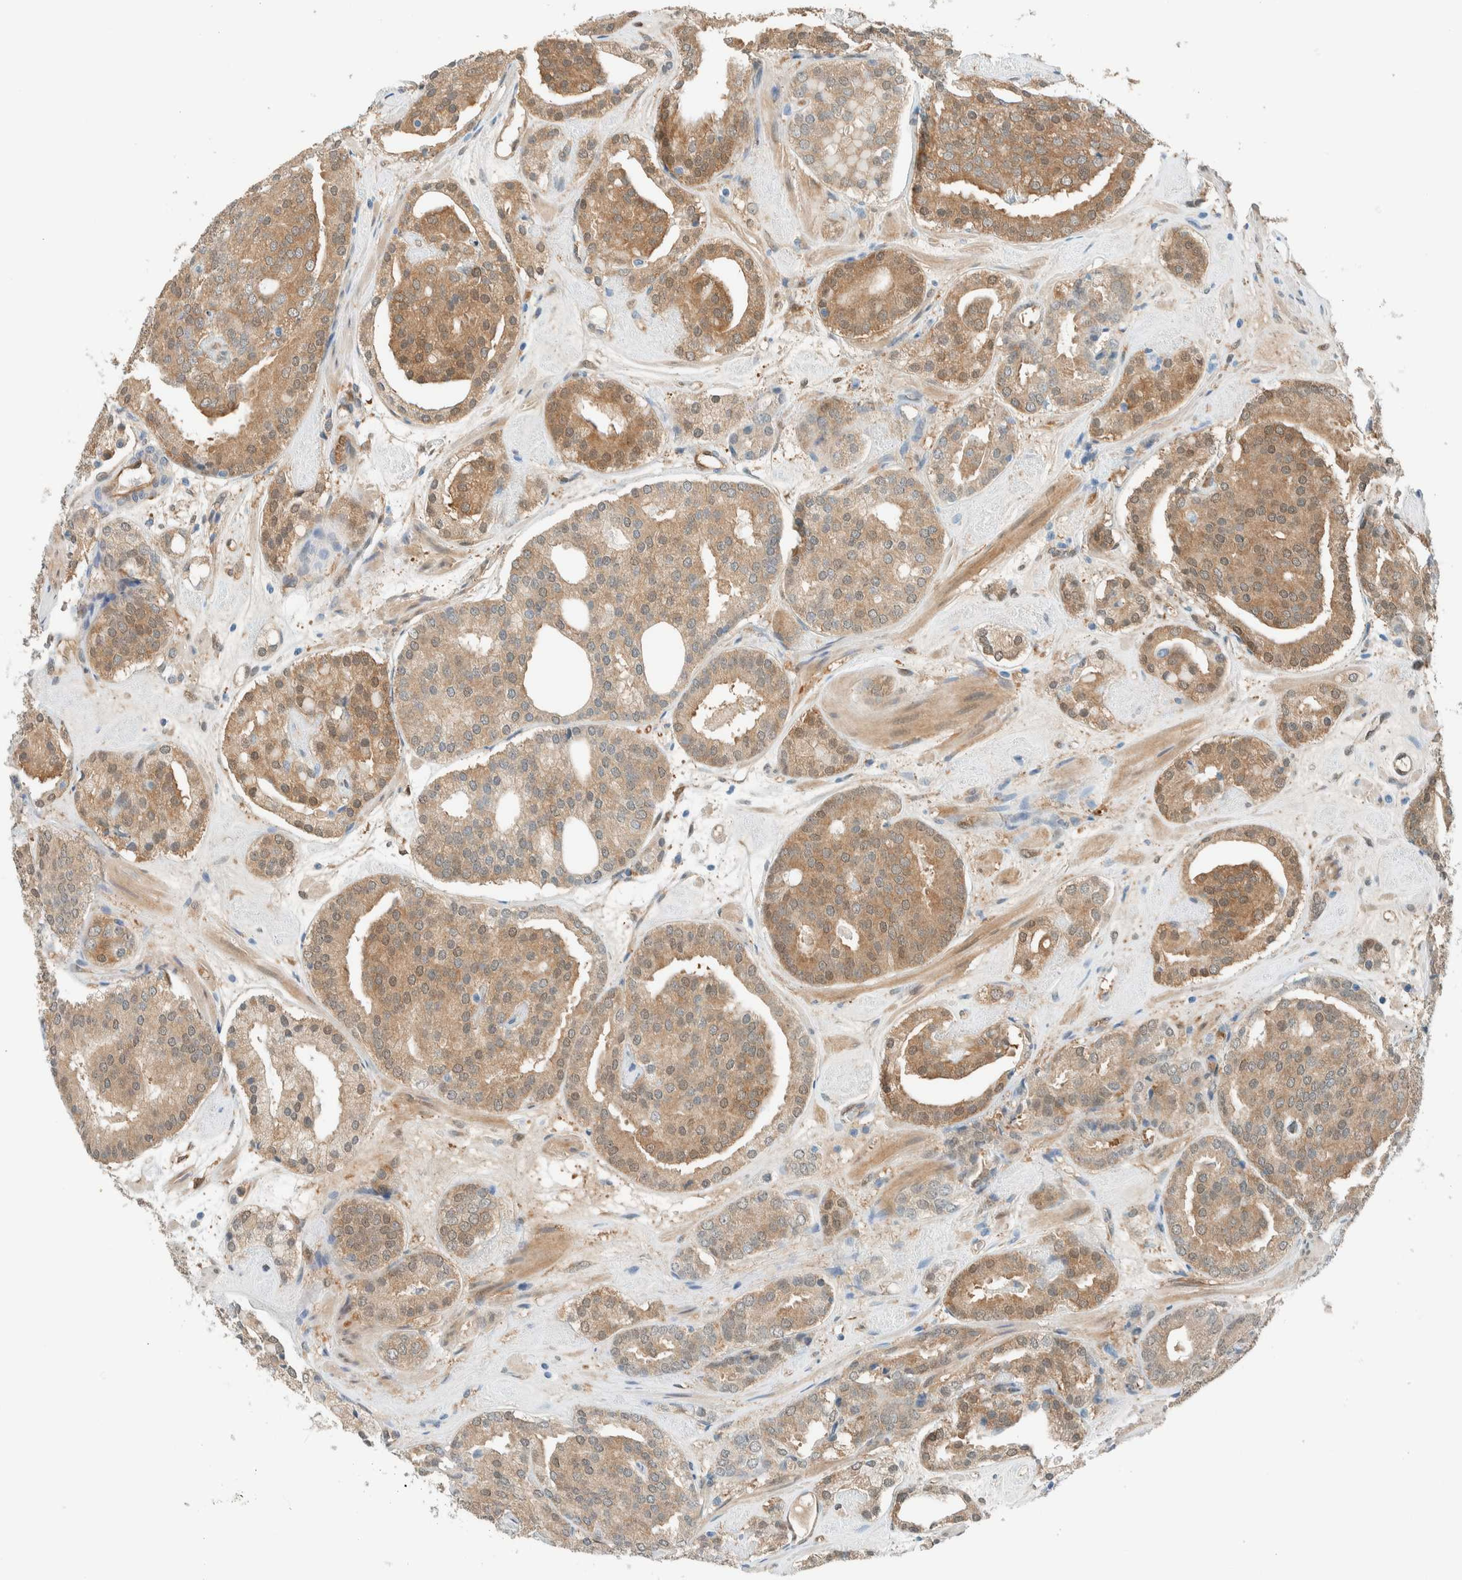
{"staining": {"intensity": "moderate", "quantity": ">75%", "location": "cytoplasmic/membranous"}, "tissue": "prostate cancer", "cell_type": "Tumor cells", "image_type": "cancer", "snomed": [{"axis": "morphology", "description": "Adenocarcinoma, Low grade"}, {"axis": "topography", "description": "Prostate"}], "caption": "Immunohistochemical staining of human prostate cancer (low-grade adenocarcinoma) reveals medium levels of moderate cytoplasmic/membranous positivity in about >75% of tumor cells.", "gene": "NXN", "patient": {"sex": "male", "age": 69}}